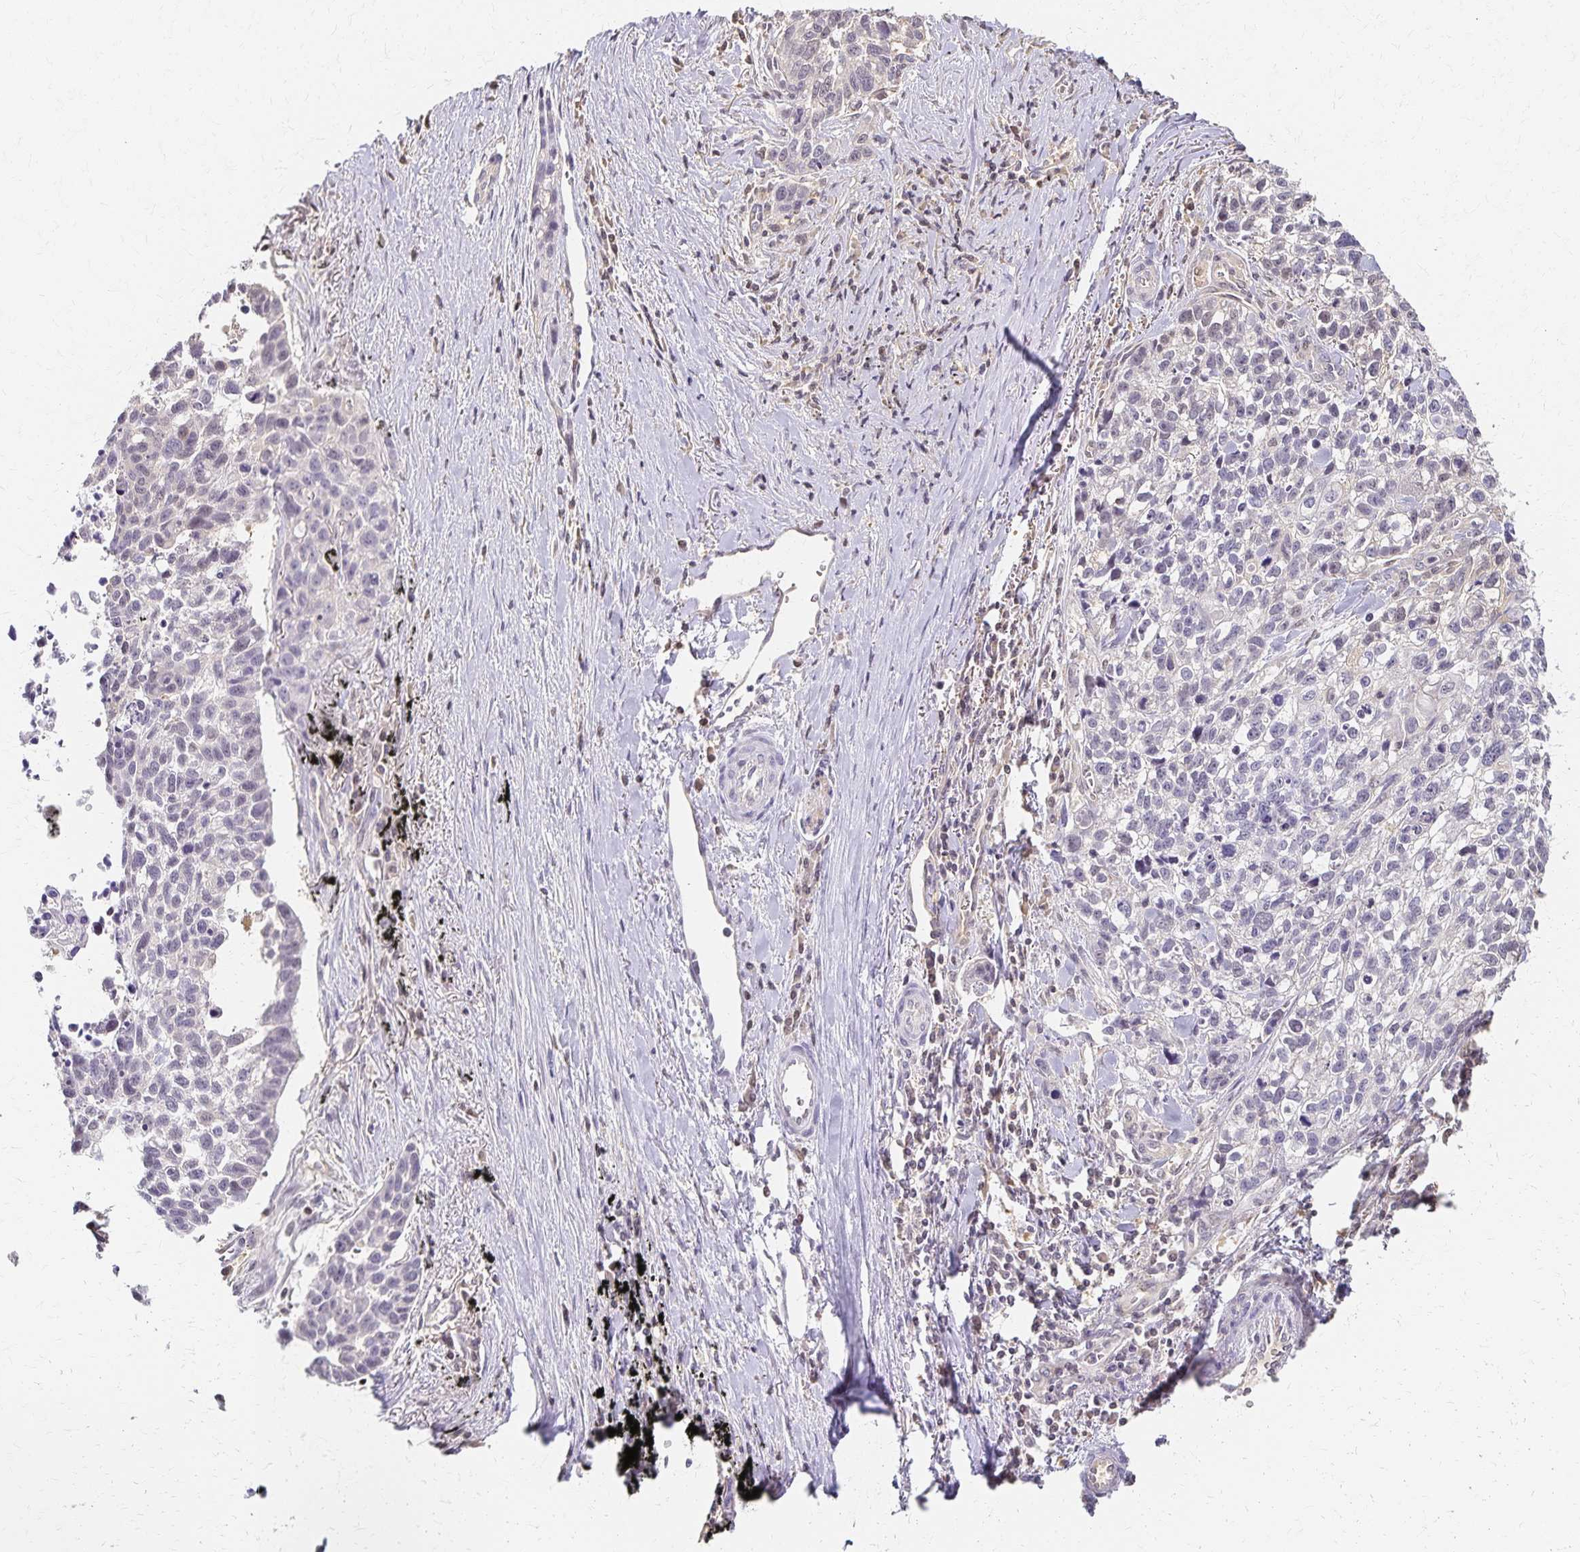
{"staining": {"intensity": "negative", "quantity": "none", "location": "none"}, "tissue": "lung cancer", "cell_type": "Tumor cells", "image_type": "cancer", "snomed": [{"axis": "morphology", "description": "Squamous cell carcinoma, NOS"}, {"axis": "topography", "description": "Lung"}], "caption": "Tumor cells are negative for protein expression in human squamous cell carcinoma (lung).", "gene": "AZGP1", "patient": {"sex": "male", "age": 74}}